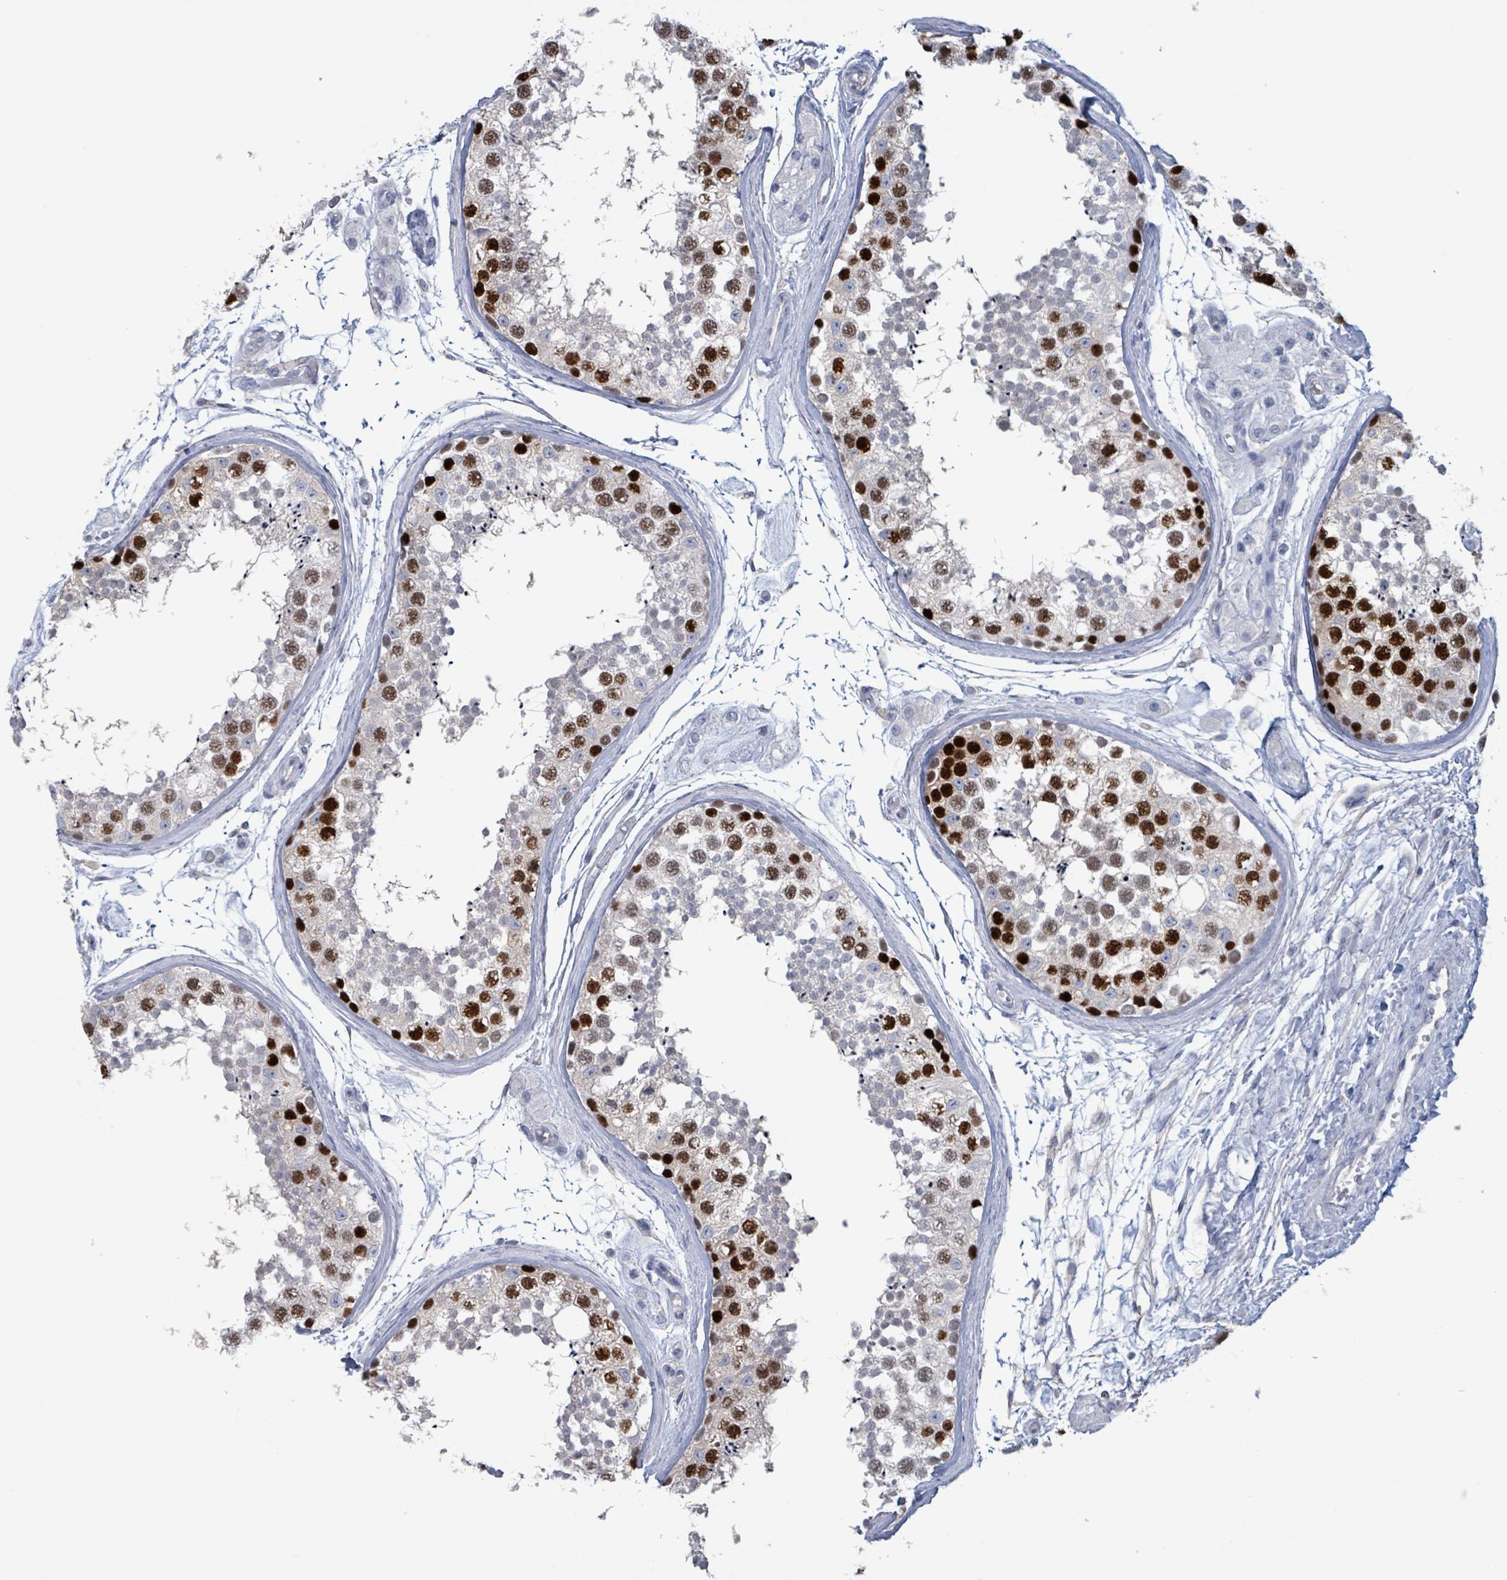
{"staining": {"intensity": "strong", "quantity": "25%-75%", "location": "cytoplasmic/membranous,nuclear"}, "tissue": "testis", "cell_type": "Cells in seminiferous ducts", "image_type": "normal", "snomed": [{"axis": "morphology", "description": "Normal tissue, NOS"}, {"axis": "topography", "description": "Testis"}], "caption": "Testis stained with immunohistochemistry (IHC) demonstrates strong cytoplasmic/membranous,nuclear positivity in approximately 25%-75% of cells in seminiferous ducts. (DAB = brown stain, brightfield microscopy at high magnification).", "gene": "CT45A10", "patient": {"sex": "male", "age": 56}}